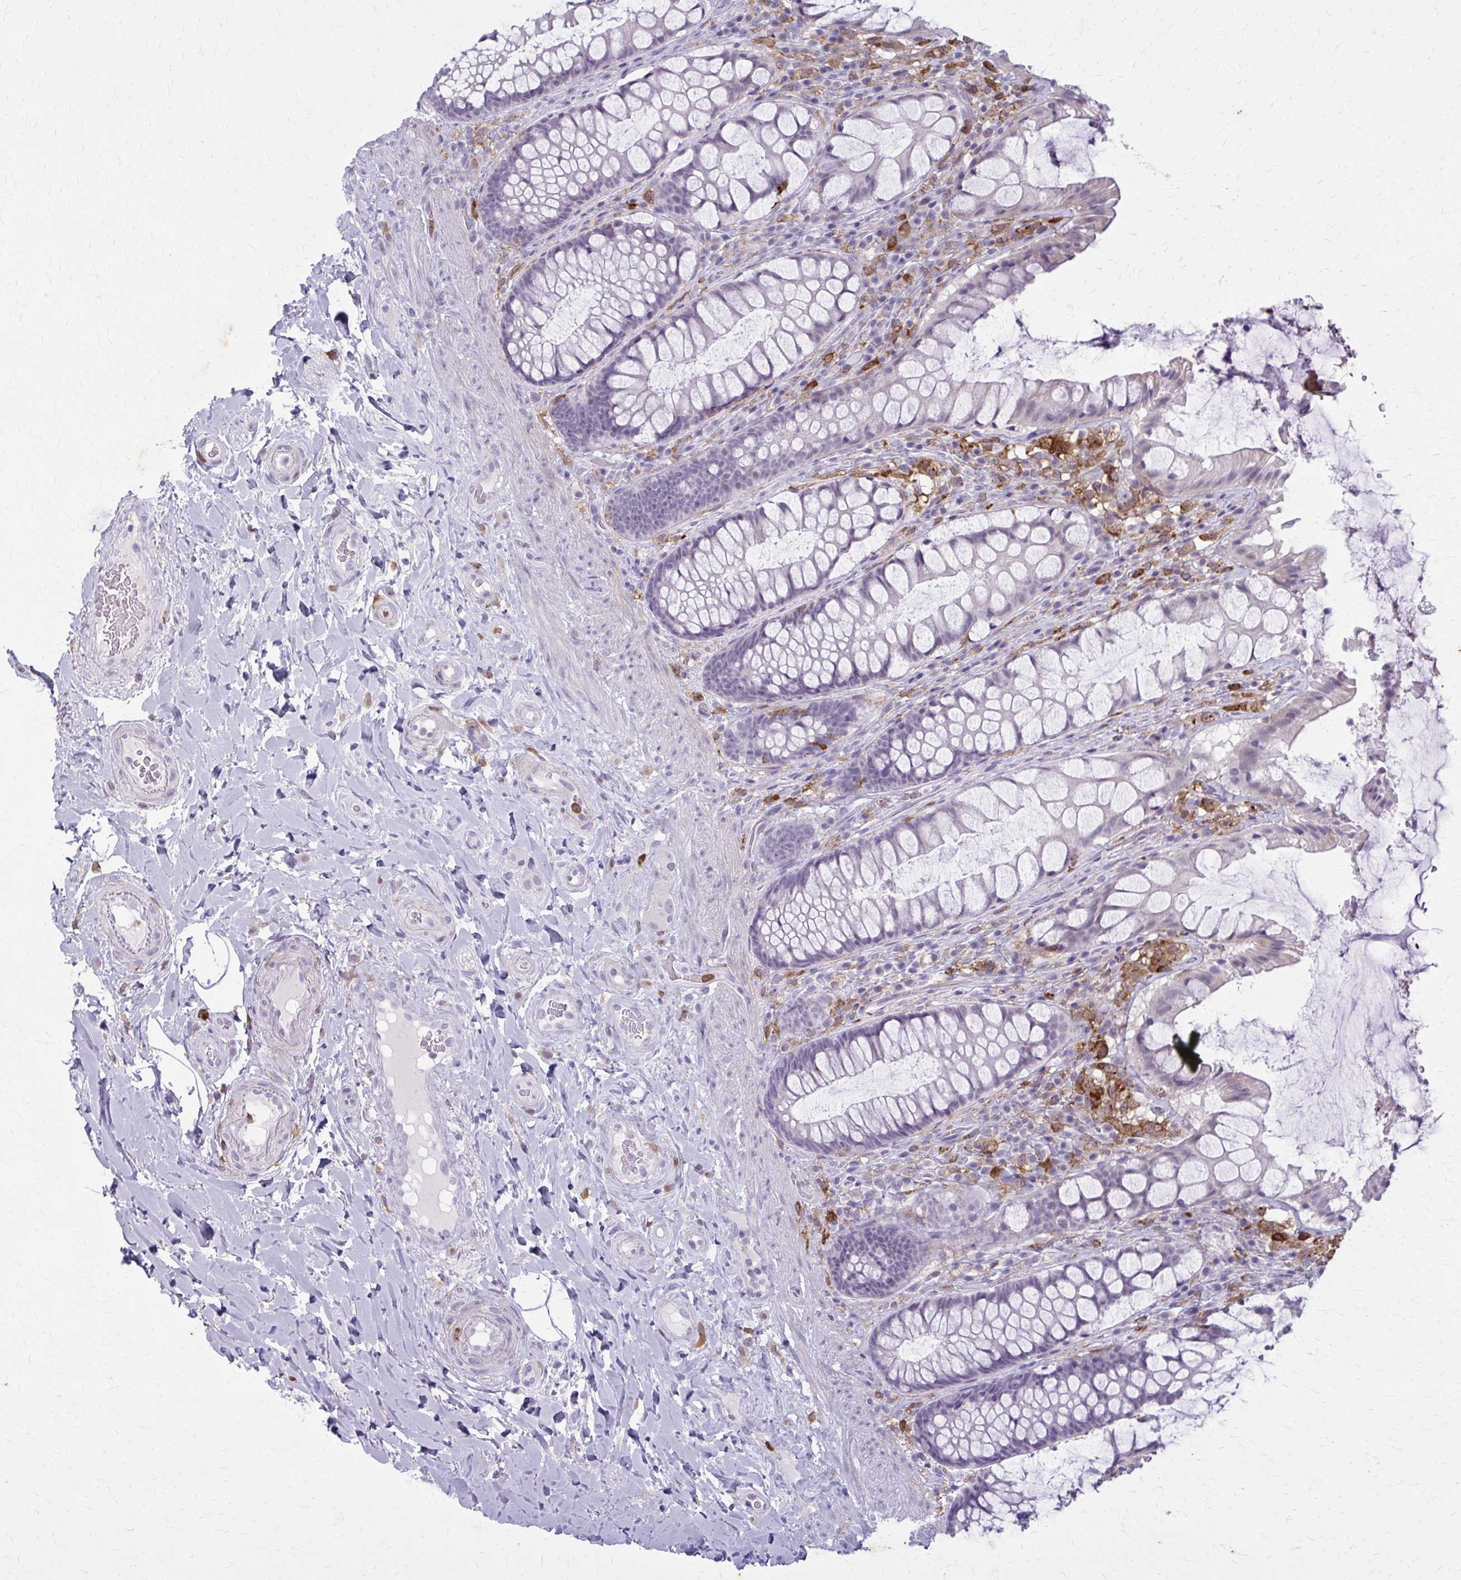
{"staining": {"intensity": "negative", "quantity": "none", "location": "none"}, "tissue": "rectum", "cell_type": "Glandular cells", "image_type": "normal", "snomed": [{"axis": "morphology", "description": "Normal tissue, NOS"}, {"axis": "topography", "description": "Rectum"}], "caption": "Immunohistochemistry (IHC) of normal human rectum reveals no expression in glandular cells.", "gene": "CARD9", "patient": {"sex": "female", "age": 58}}